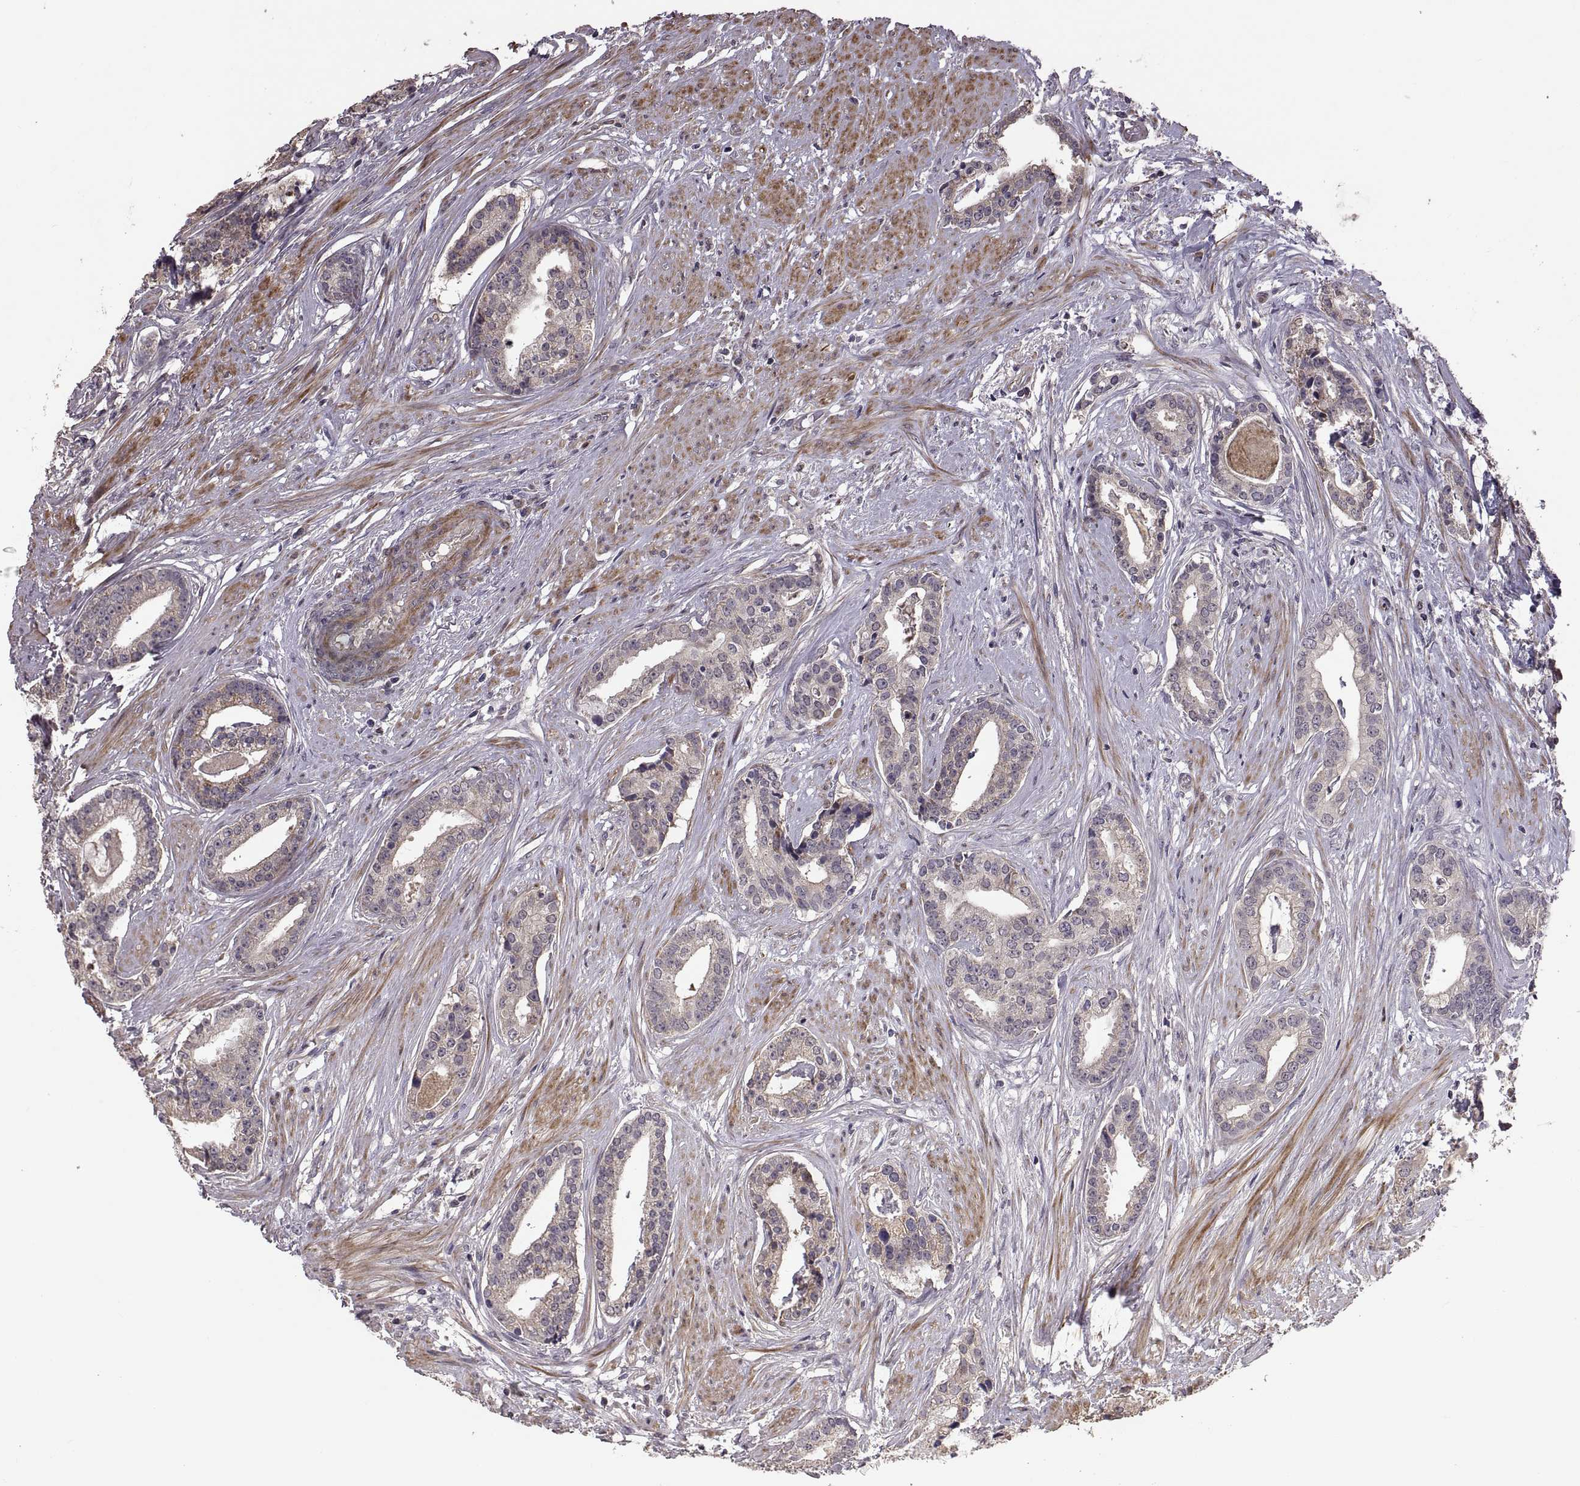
{"staining": {"intensity": "weak", "quantity": "<25%", "location": "cytoplasmic/membranous"}, "tissue": "prostate cancer", "cell_type": "Tumor cells", "image_type": "cancer", "snomed": [{"axis": "morphology", "description": "Adenocarcinoma, NOS"}, {"axis": "topography", "description": "Prostate and seminal vesicle, NOS"}, {"axis": "topography", "description": "Prostate"}], "caption": "This is an IHC histopathology image of human prostate adenocarcinoma. There is no staining in tumor cells.", "gene": "PMM2", "patient": {"sex": "male", "age": 44}}